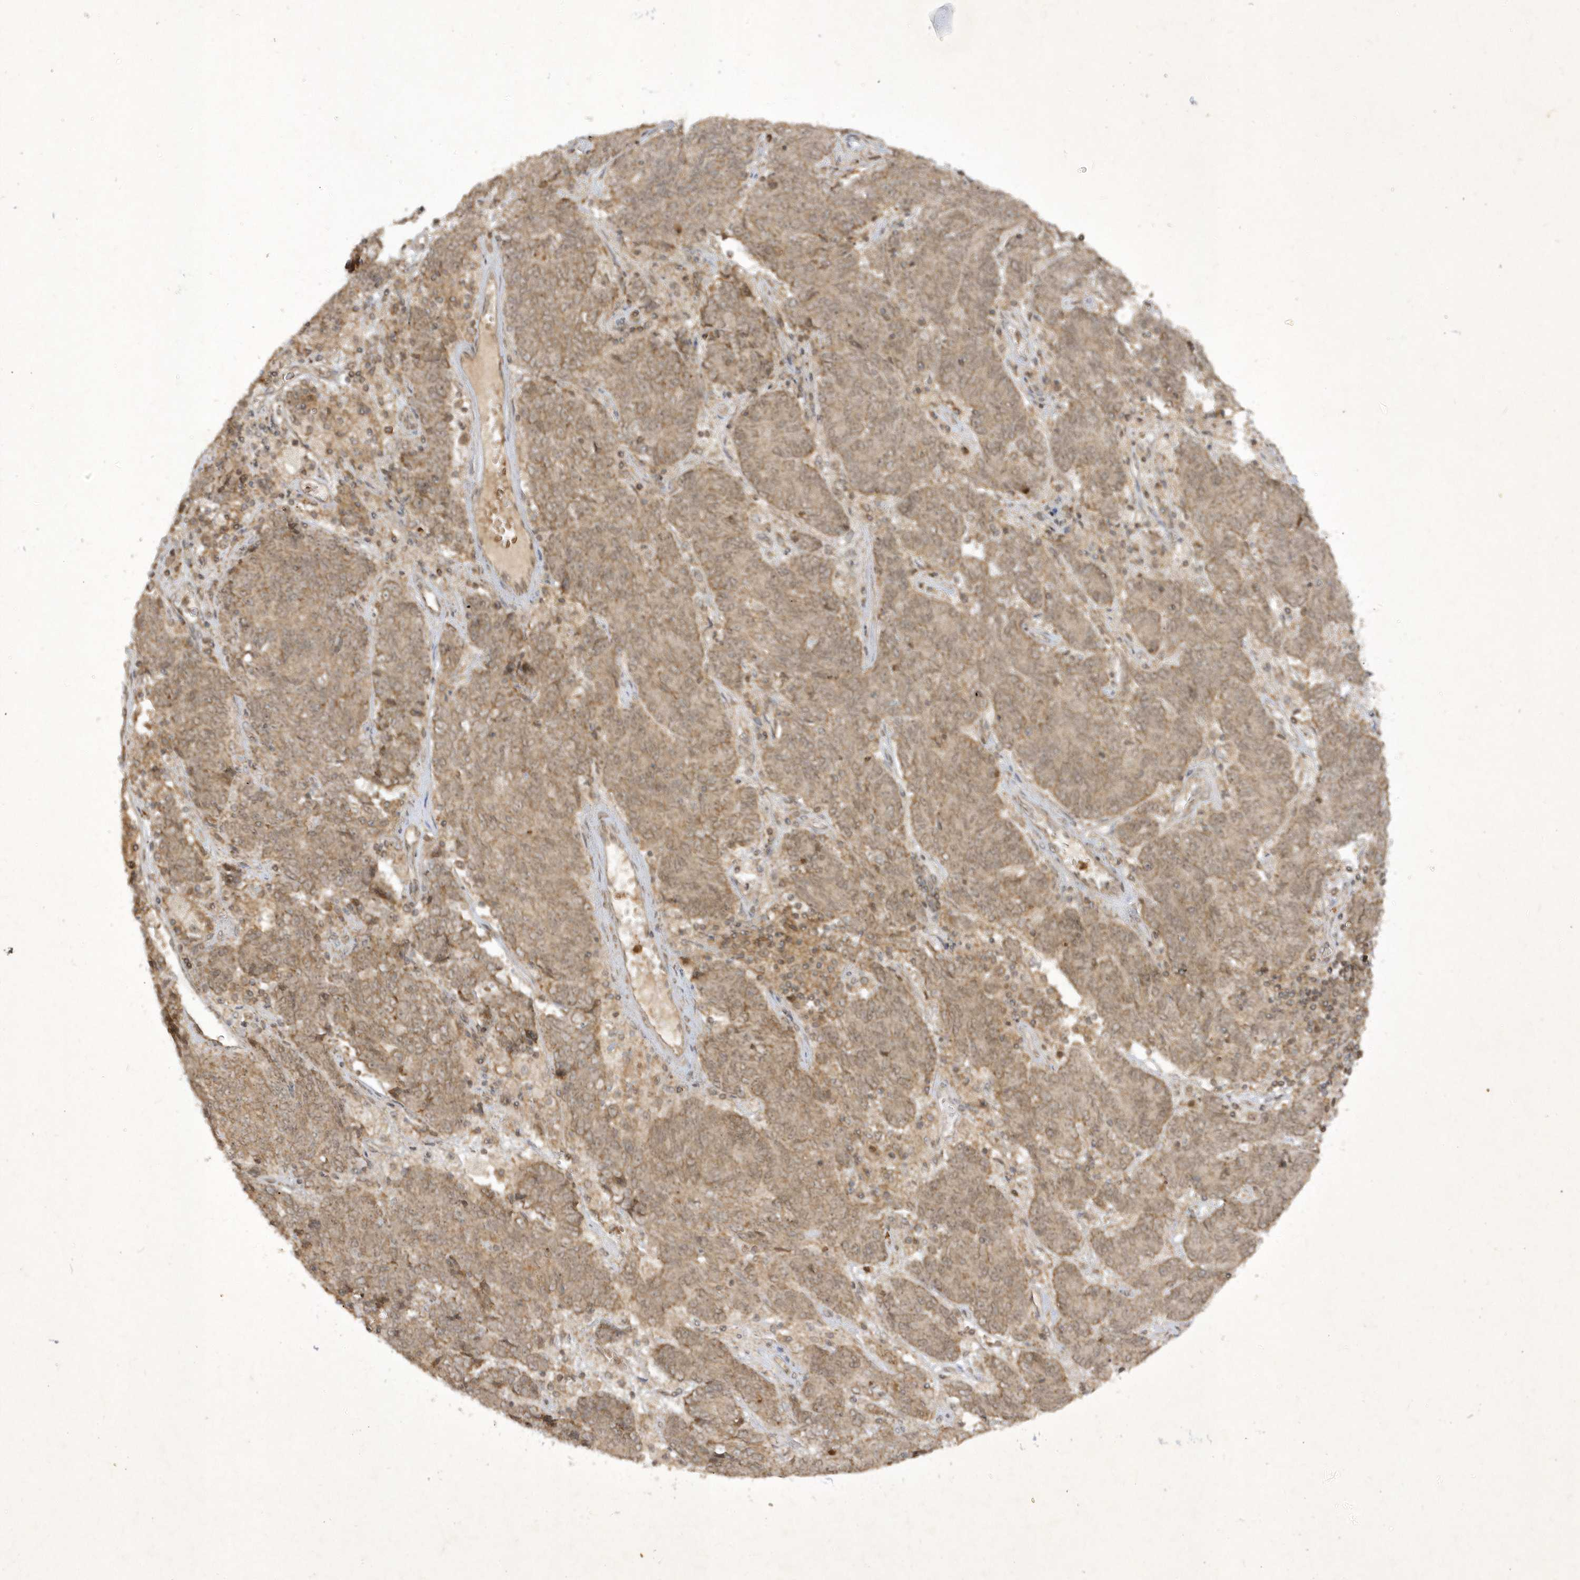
{"staining": {"intensity": "moderate", "quantity": ">75%", "location": "cytoplasmic/membranous"}, "tissue": "endometrial cancer", "cell_type": "Tumor cells", "image_type": "cancer", "snomed": [{"axis": "morphology", "description": "Adenocarcinoma, NOS"}, {"axis": "topography", "description": "Endometrium"}], "caption": "Human endometrial cancer stained with a brown dye exhibits moderate cytoplasmic/membranous positive positivity in about >75% of tumor cells.", "gene": "ZNF213", "patient": {"sex": "female", "age": 80}}